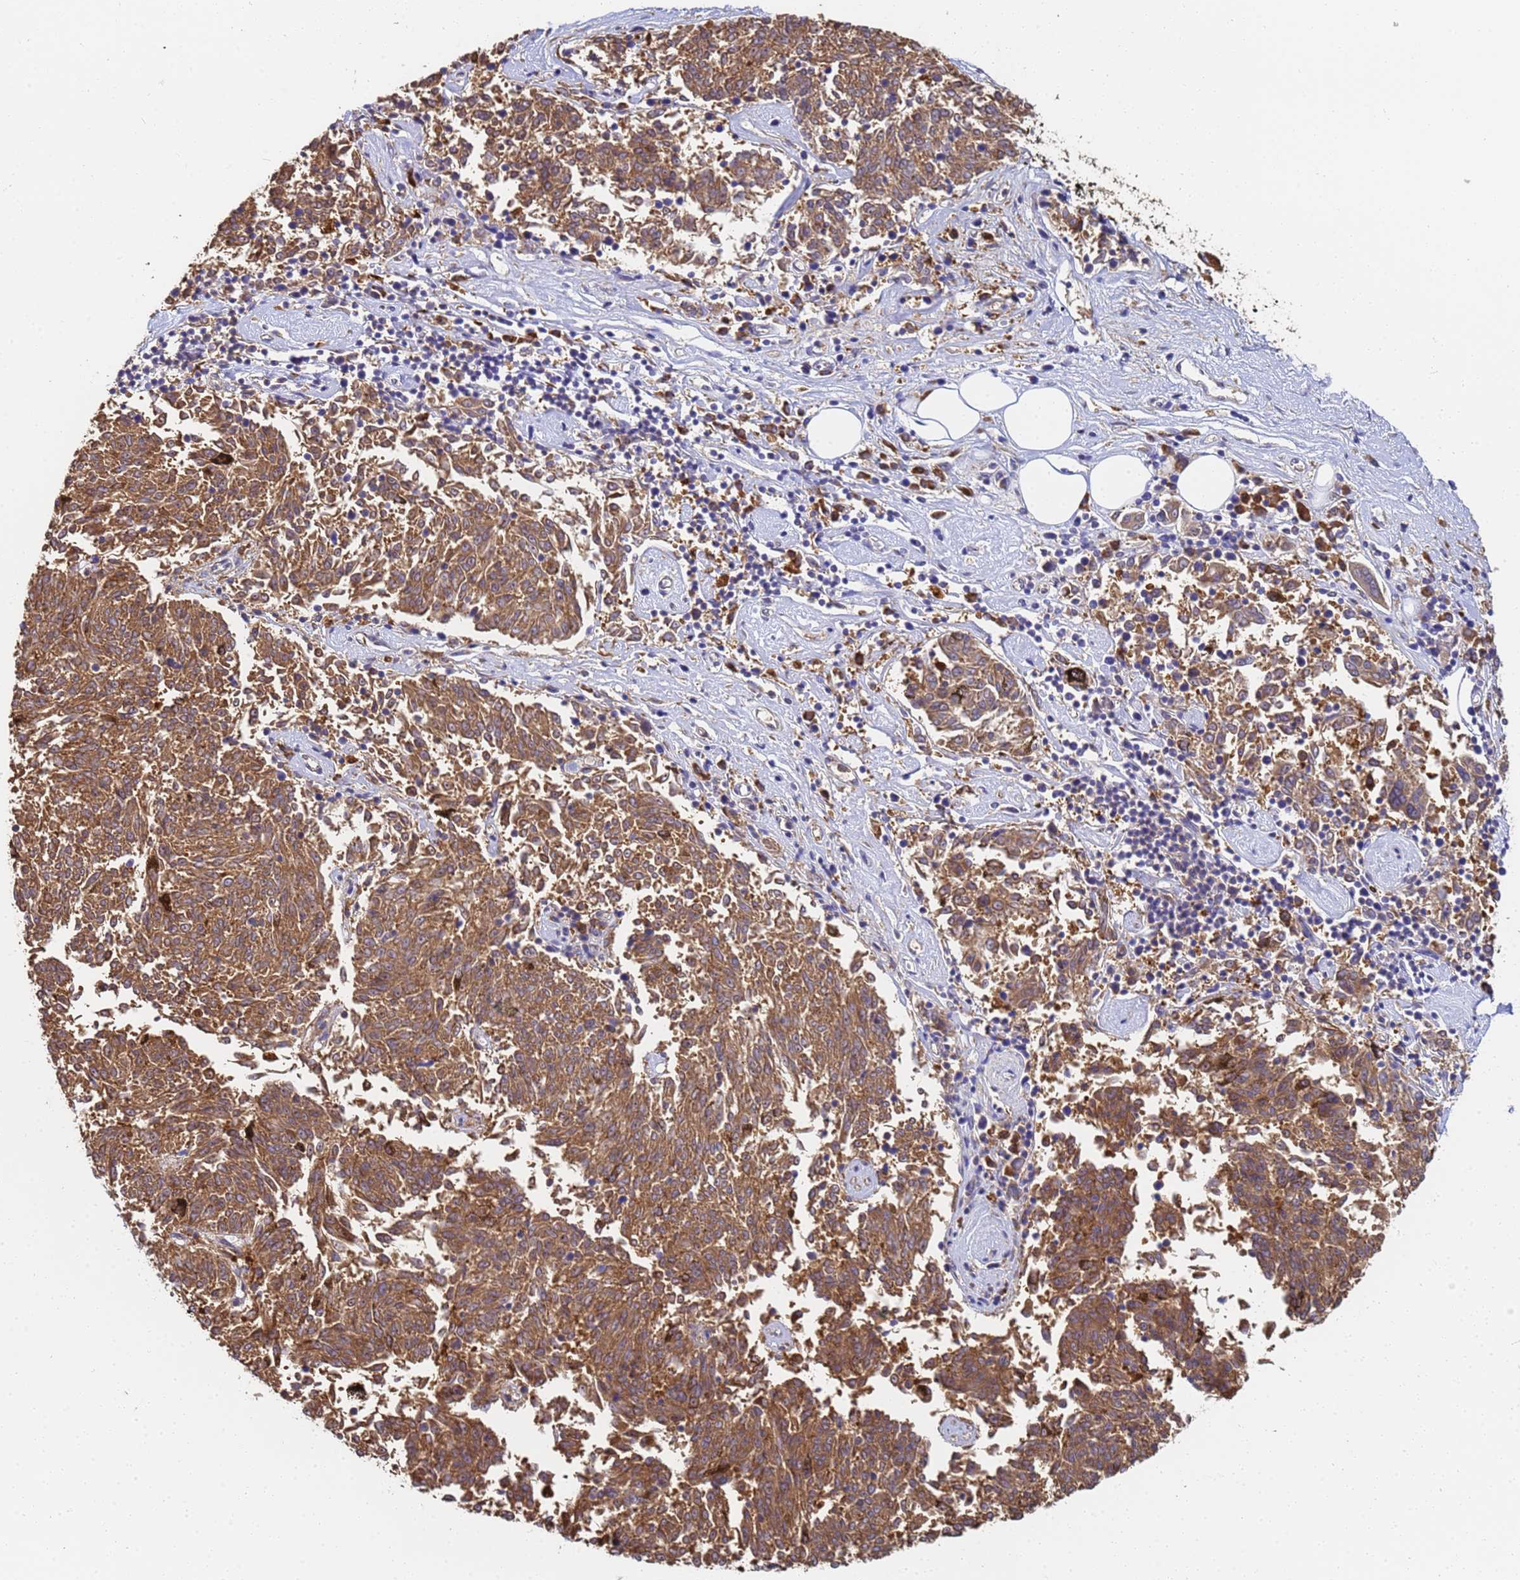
{"staining": {"intensity": "moderate", "quantity": ">75%", "location": "cytoplasmic/membranous"}, "tissue": "melanoma", "cell_type": "Tumor cells", "image_type": "cancer", "snomed": [{"axis": "morphology", "description": "Malignant melanoma, NOS"}, {"axis": "topography", "description": "Skin"}], "caption": "Melanoma was stained to show a protein in brown. There is medium levels of moderate cytoplasmic/membranous staining in about >75% of tumor cells. The staining was performed using DAB, with brown indicating positive protein expression. Nuclei are stained blue with hematoxylin.", "gene": "NME1-NME2", "patient": {"sex": "female", "age": 72}}